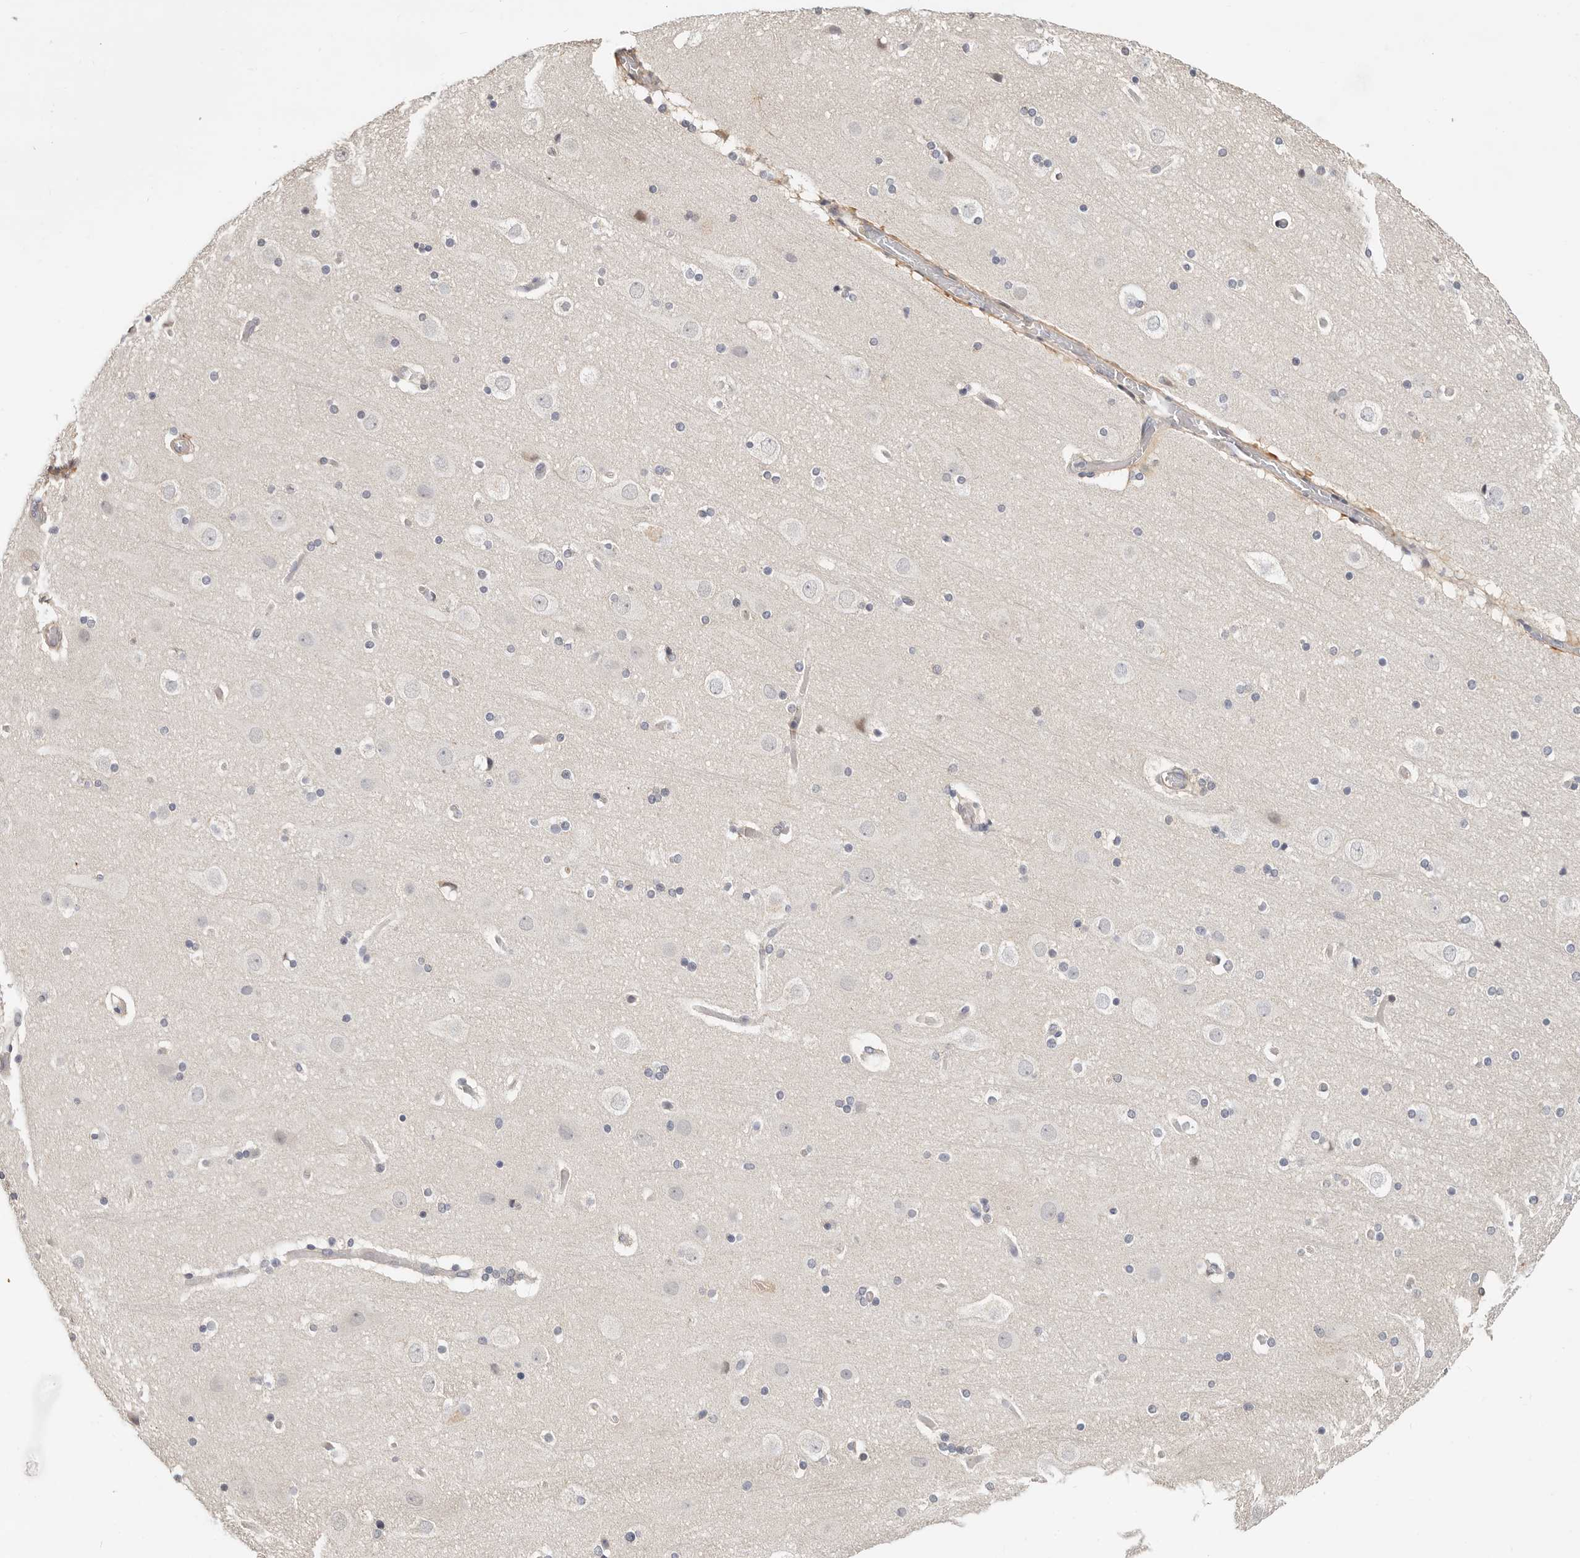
{"staining": {"intensity": "negative", "quantity": "none", "location": "none"}, "tissue": "cerebral cortex", "cell_type": "Endothelial cells", "image_type": "normal", "snomed": [{"axis": "morphology", "description": "Normal tissue, NOS"}, {"axis": "topography", "description": "Cerebral cortex"}], "caption": "Endothelial cells are negative for brown protein staining in benign cerebral cortex. The staining was performed using DAB to visualize the protein expression in brown, while the nuclei were stained in blue with hematoxylin (Magnification: 20x).", "gene": "ZRANB1", "patient": {"sex": "male", "age": 57}}